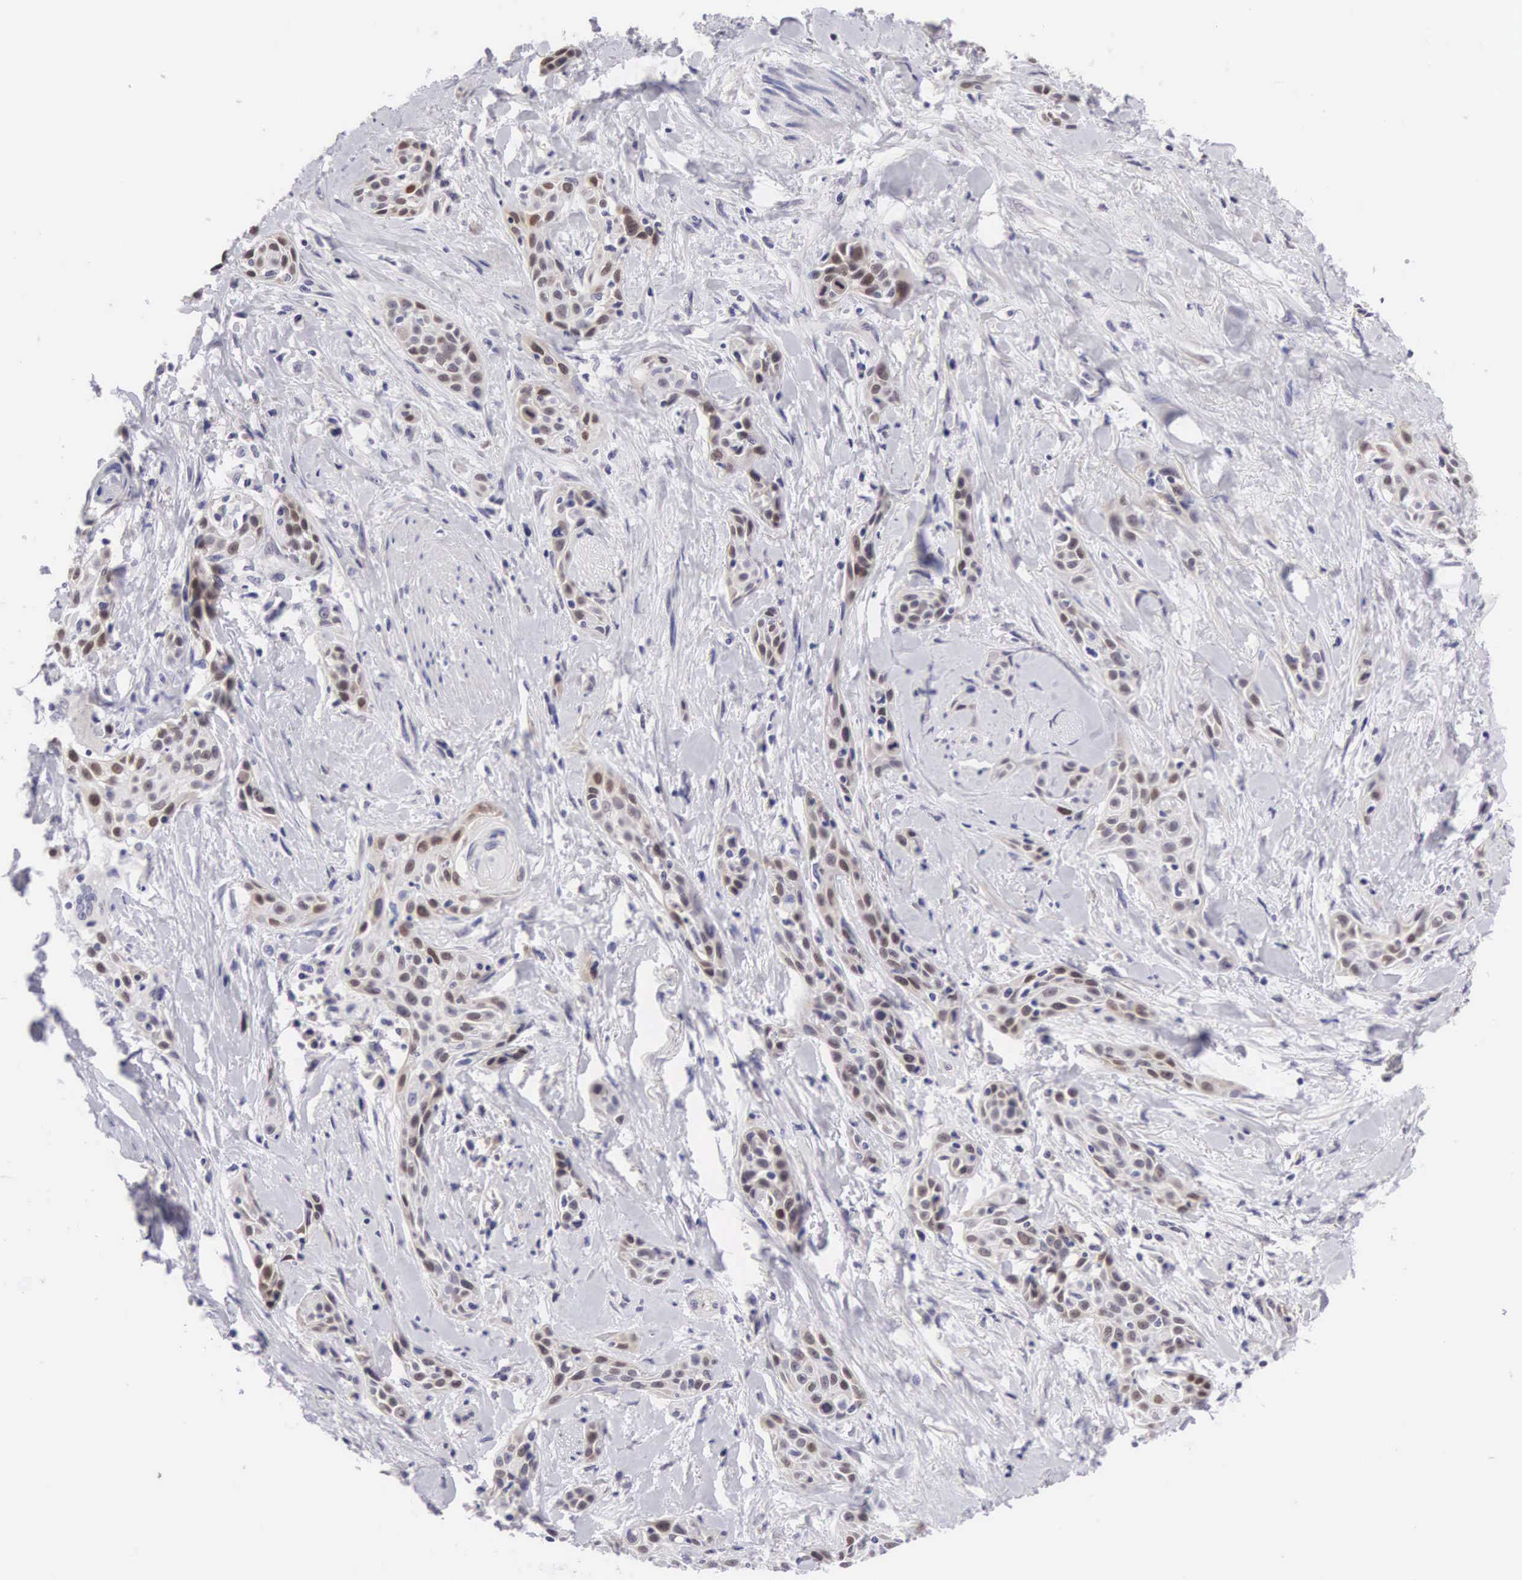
{"staining": {"intensity": "strong", "quantity": "<25%", "location": "nuclear"}, "tissue": "skin cancer", "cell_type": "Tumor cells", "image_type": "cancer", "snomed": [{"axis": "morphology", "description": "Squamous cell carcinoma, NOS"}, {"axis": "topography", "description": "Skin"}, {"axis": "topography", "description": "Anal"}], "caption": "Human skin squamous cell carcinoma stained with a brown dye exhibits strong nuclear positive expression in approximately <25% of tumor cells.", "gene": "SOX11", "patient": {"sex": "male", "age": 64}}